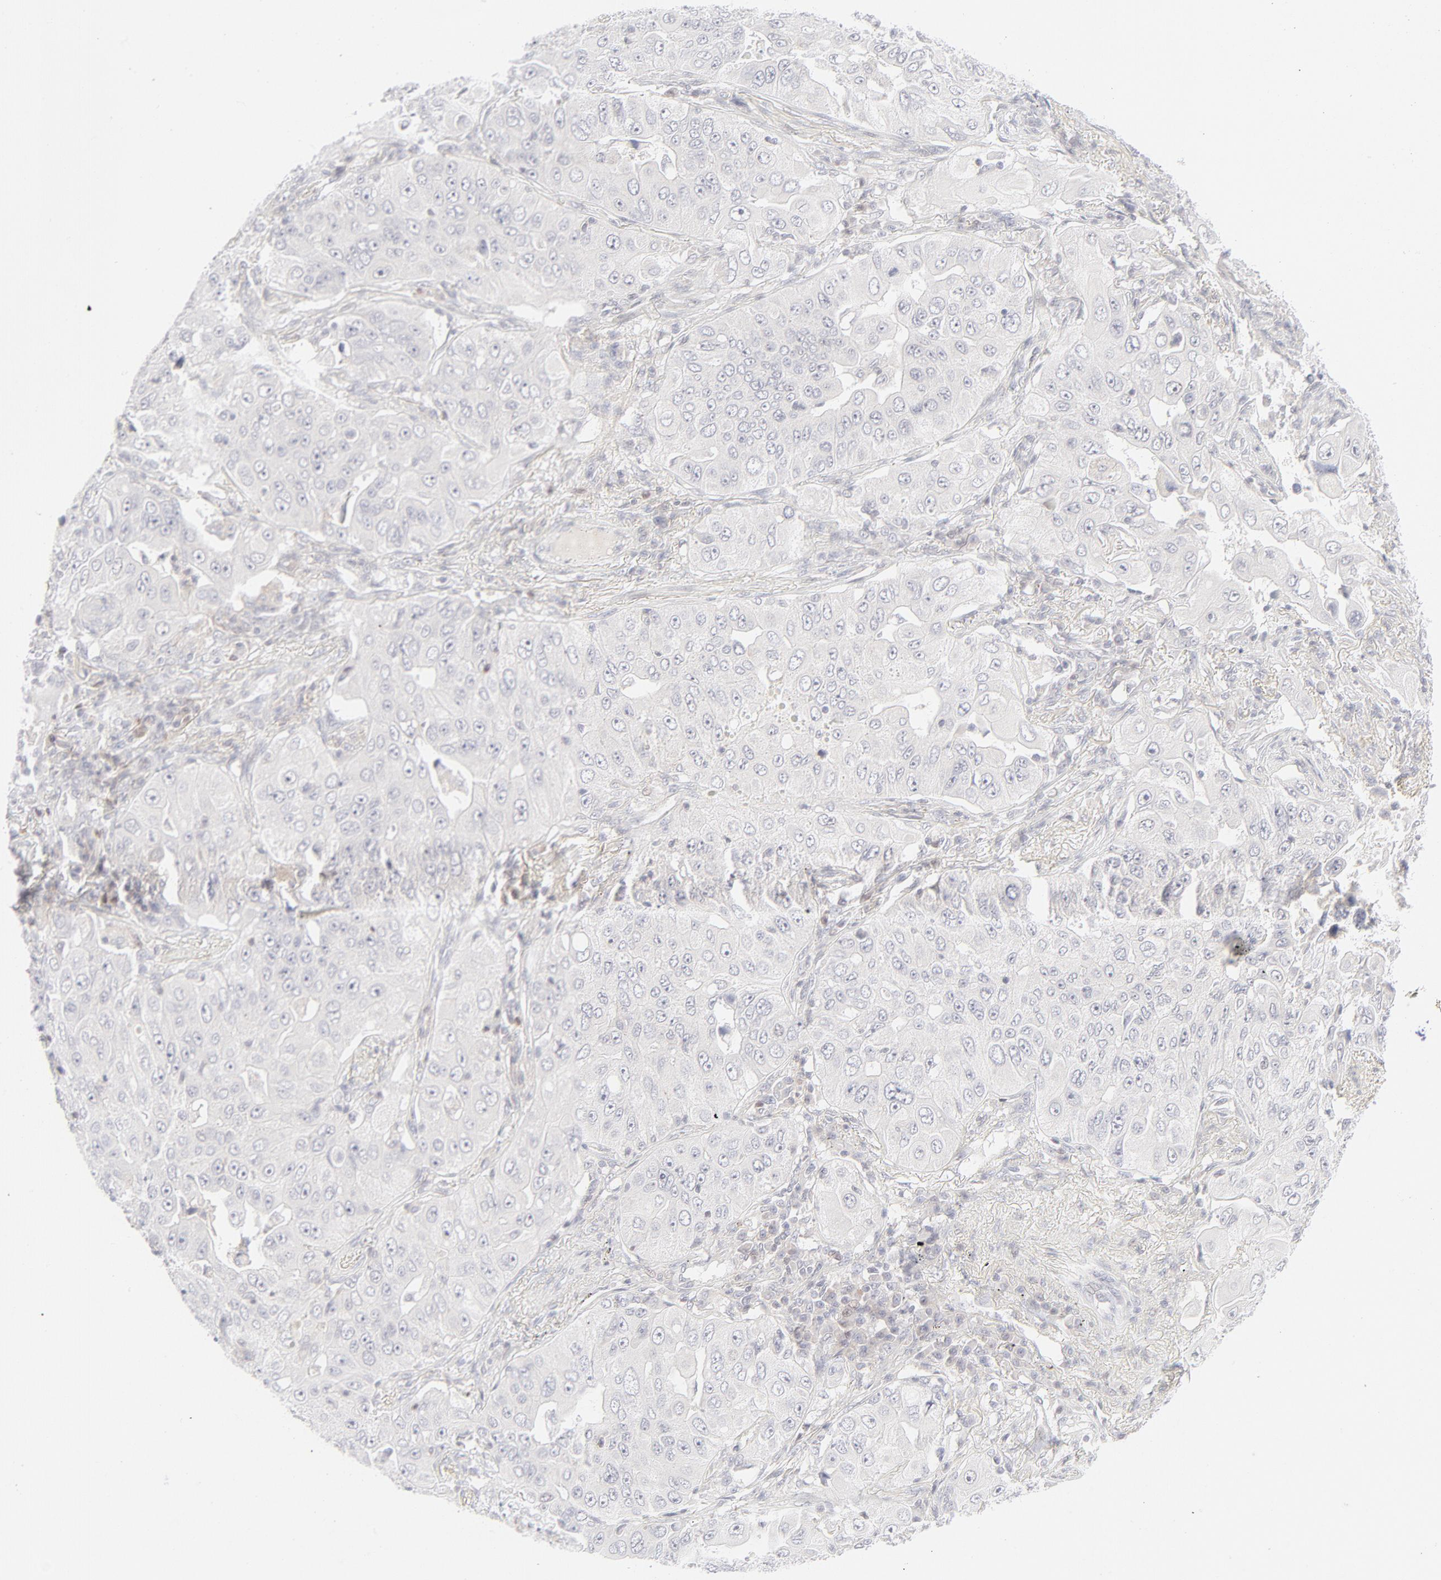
{"staining": {"intensity": "negative", "quantity": "none", "location": "none"}, "tissue": "lung cancer", "cell_type": "Tumor cells", "image_type": "cancer", "snomed": [{"axis": "morphology", "description": "Adenocarcinoma, NOS"}, {"axis": "topography", "description": "Lung"}], "caption": "Human adenocarcinoma (lung) stained for a protein using immunohistochemistry (IHC) displays no staining in tumor cells.", "gene": "PRKCB", "patient": {"sex": "male", "age": 84}}